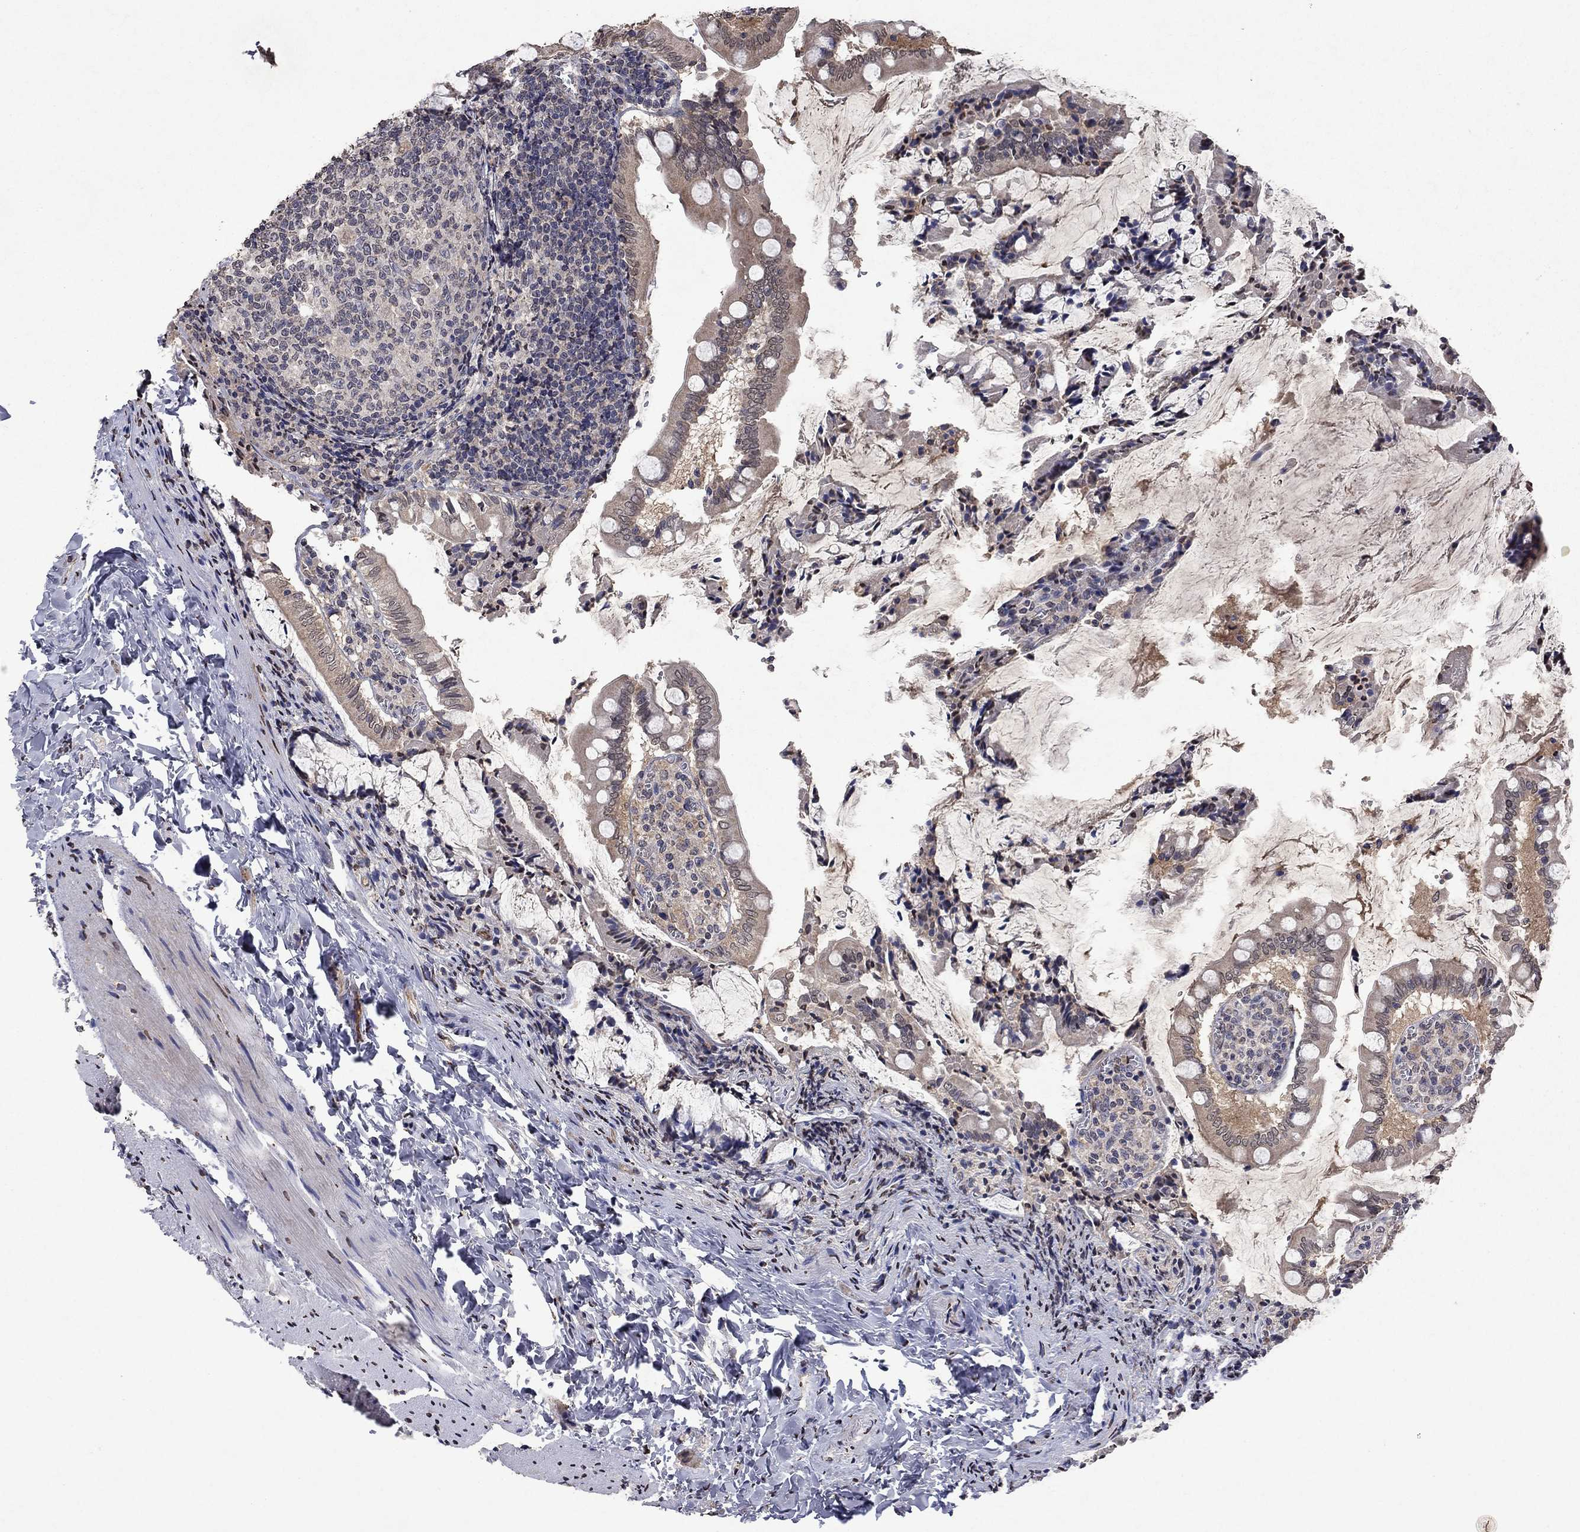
{"staining": {"intensity": "moderate", "quantity": "25%-75%", "location": "cytoplasmic/membranous,nuclear"}, "tissue": "small intestine", "cell_type": "Glandular cells", "image_type": "normal", "snomed": [{"axis": "morphology", "description": "Normal tissue, NOS"}, {"axis": "topography", "description": "Small intestine"}], "caption": "IHC (DAB) staining of unremarkable small intestine displays moderate cytoplasmic/membranous,nuclear protein positivity in about 25%-75% of glandular cells.", "gene": "TTC38", "patient": {"sex": "female", "age": 56}}